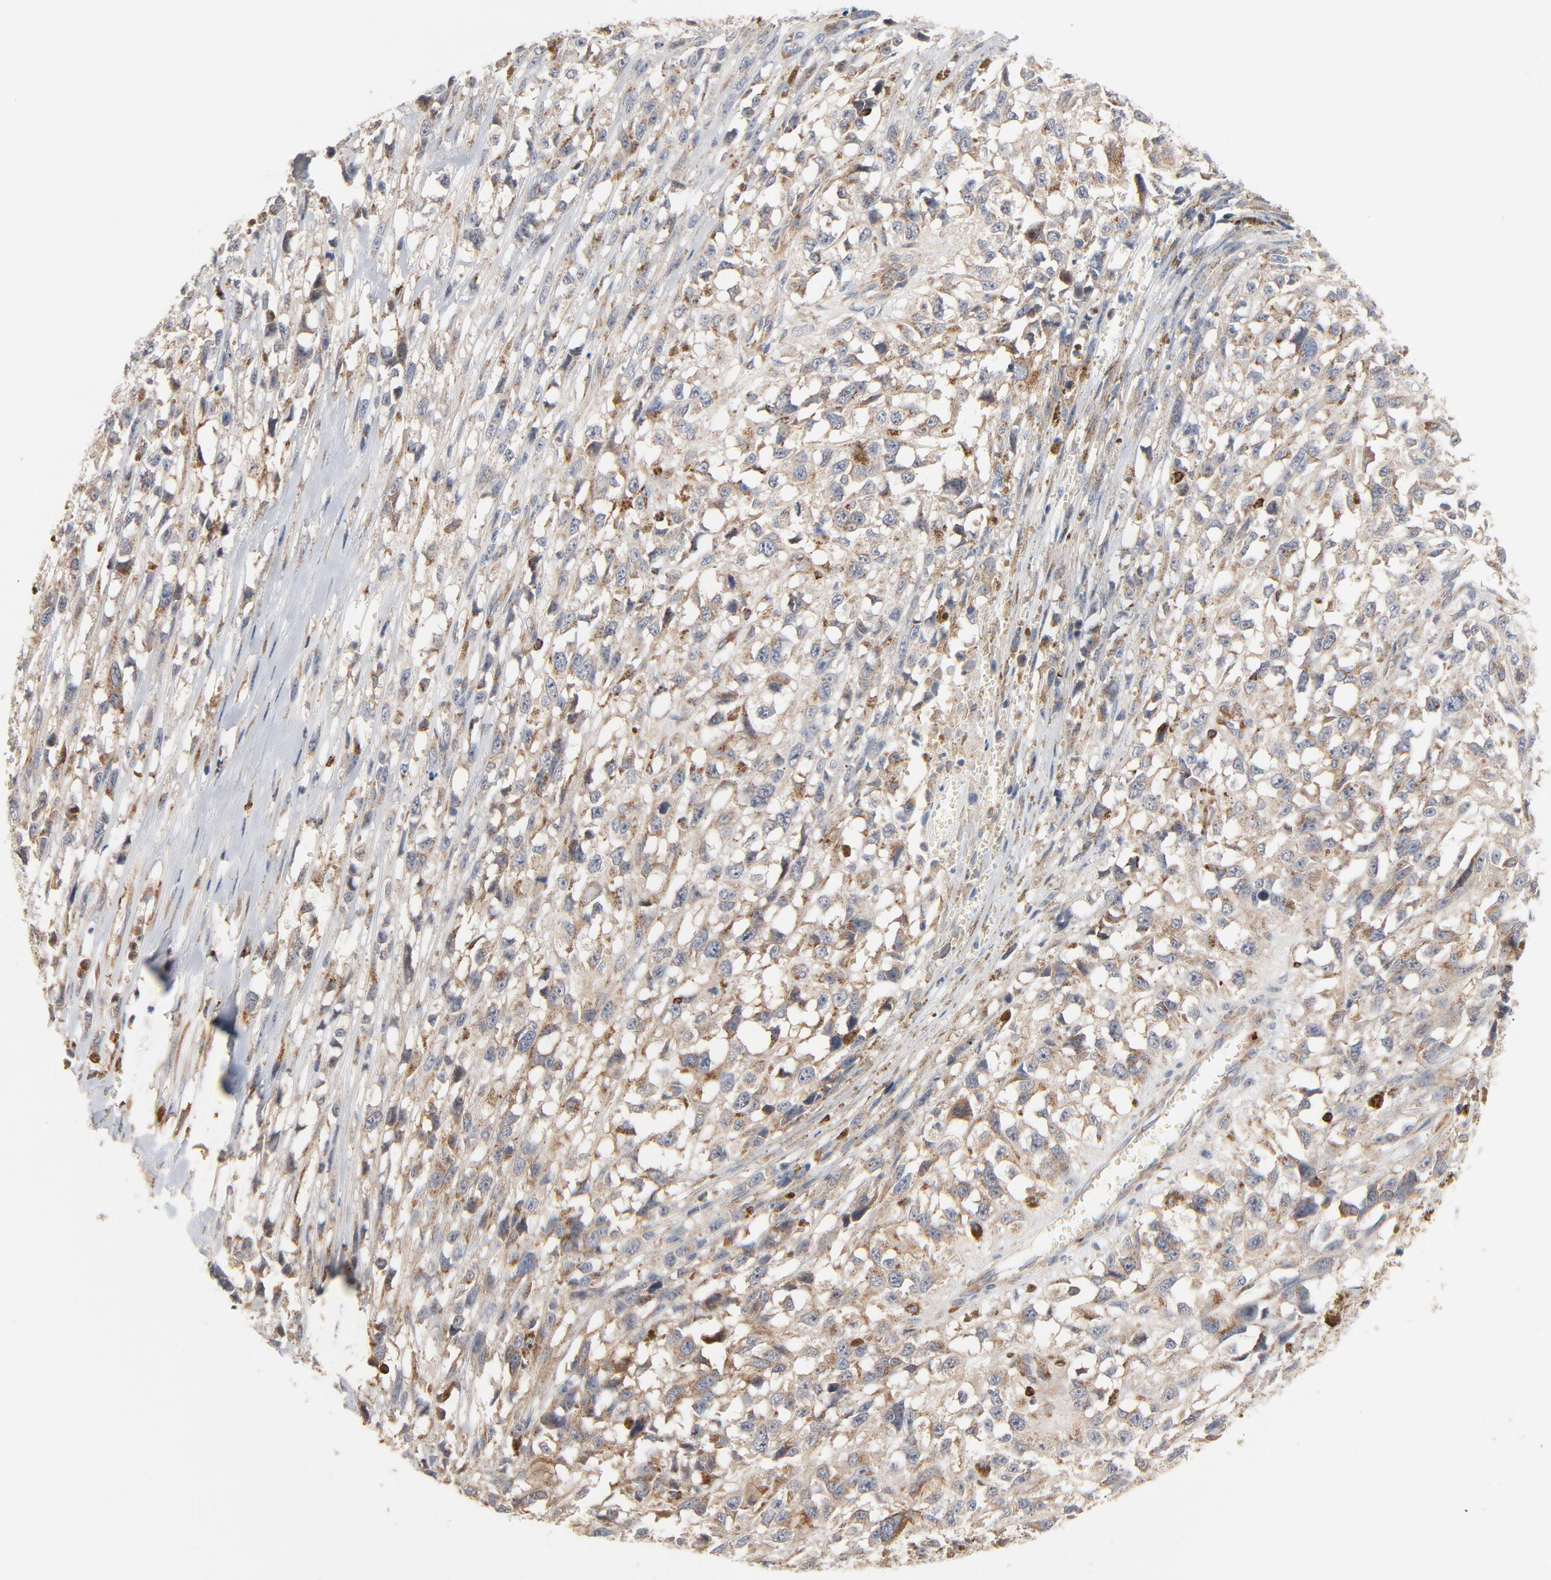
{"staining": {"intensity": "weak", "quantity": "25%-75%", "location": "cytoplasmic/membranous"}, "tissue": "melanoma", "cell_type": "Tumor cells", "image_type": "cancer", "snomed": [{"axis": "morphology", "description": "Malignant melanoma, Metastatic site"}, {"axis": "topography", "description": "Lymph node"}], "caption": "The histopathology image shows immunohistochemical staining of malignant melanoma (metastatic site). There is weak cytoplasmic/membranous positivity is seen in about 25%-75% of tumor cells. (DAB (3,3'-diaminobenzidine) = brown stain, brightfield microscopy at high magnification).", "gene": "SH3KBP1", "patient": {"sex": "male", "age": 59}}